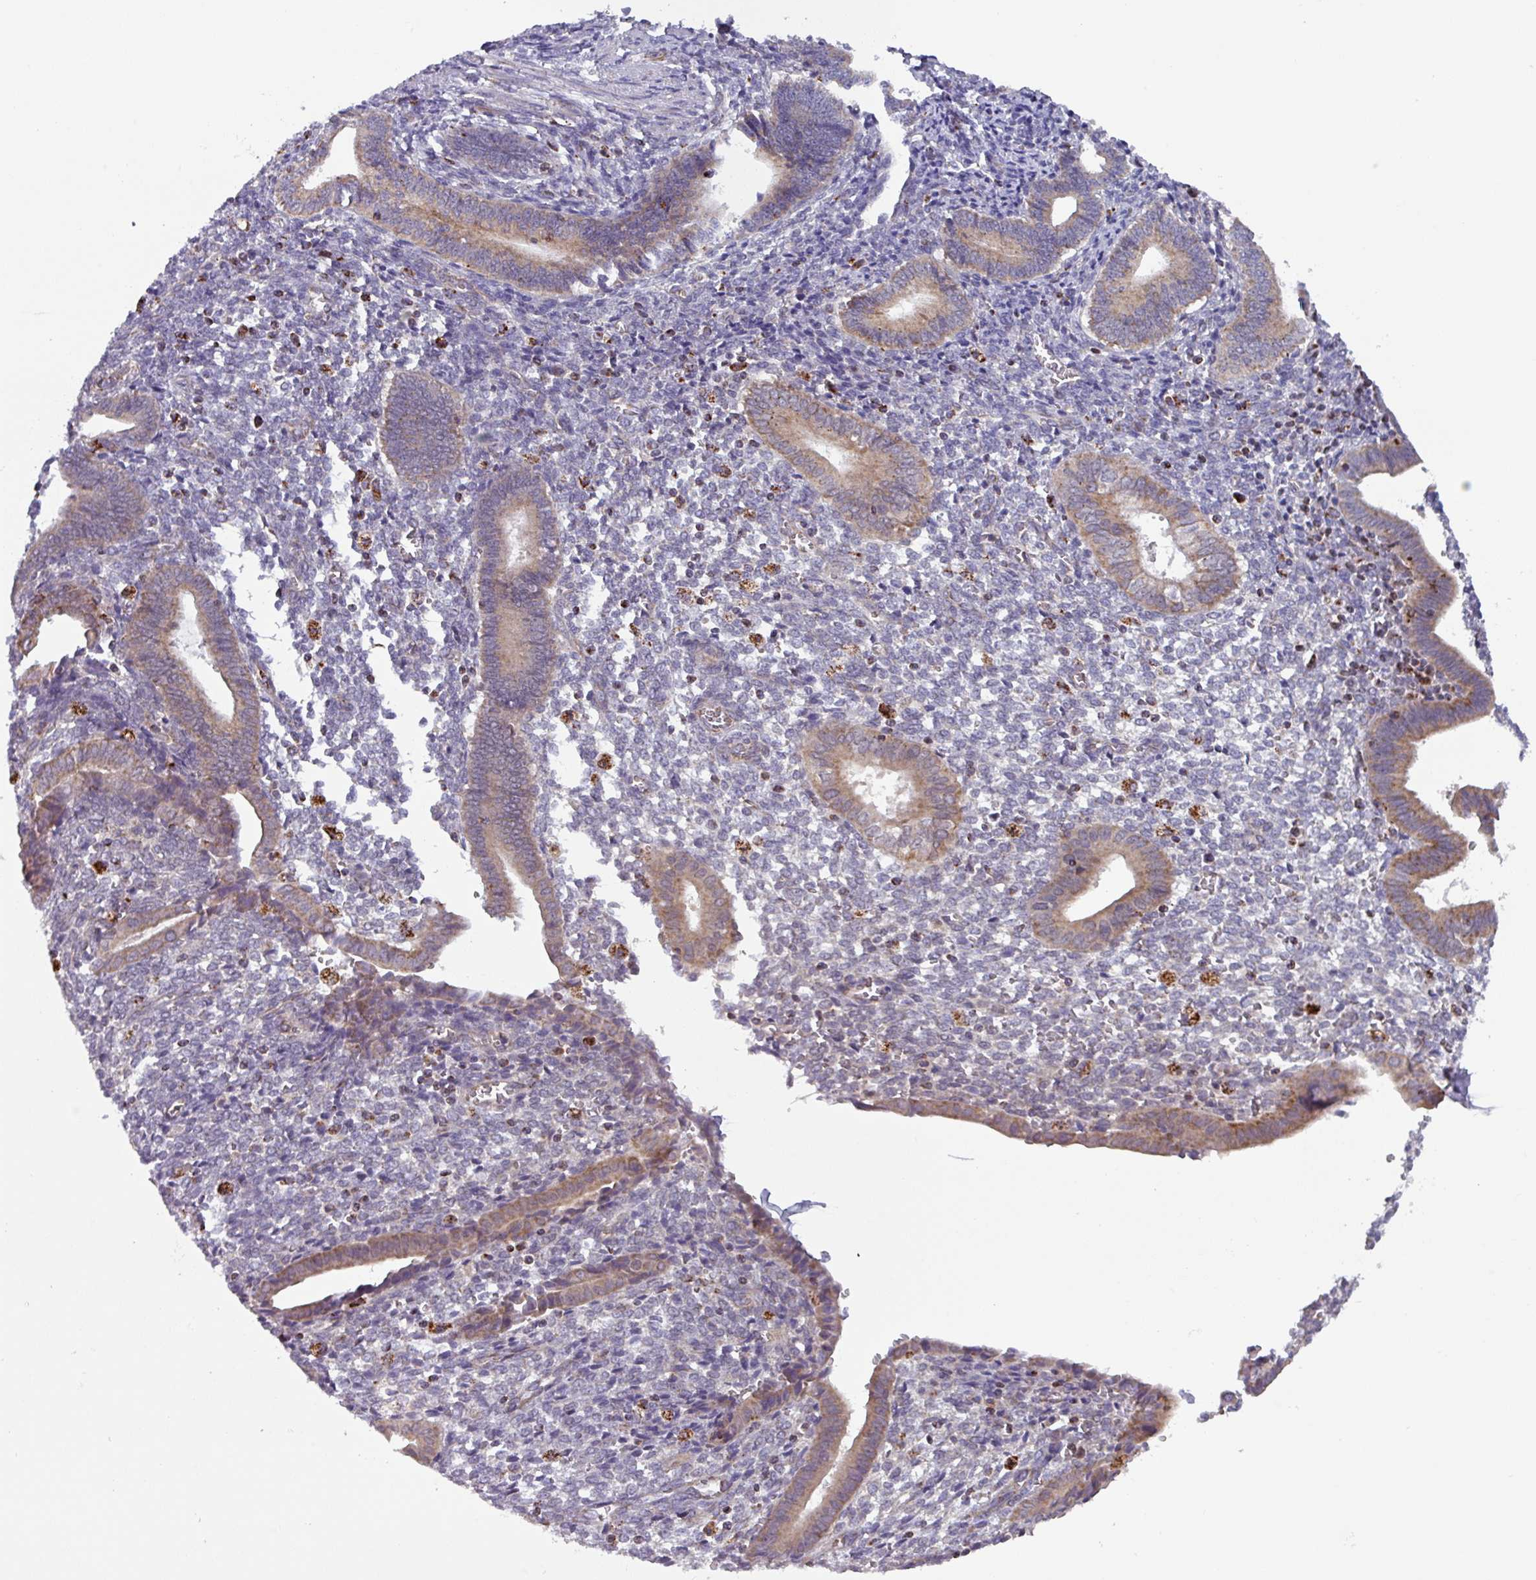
{"staining": {"intensity": "negative", "quantity": "none", "location": "none"}, "tissue": "endometrium", "cell_type": "Cells in endometrial stroma", "image_type": "normal", "snomed": [{"axis": "morphology", "description": "Normal tissue, NOS"}, {"axis": "topography", "description": "Other"}, {"axis": "topography", "description": "Endometrium"}], "caption": "IHC image of normal endometrium: human endometrium stained with DAB (3,3'-diaminobenzidine) demonstrates no significant protein staining in cells in endometrial stroma.", "gene": "AKIRIN1", "patient": {"sex": "female", "age": 44}}